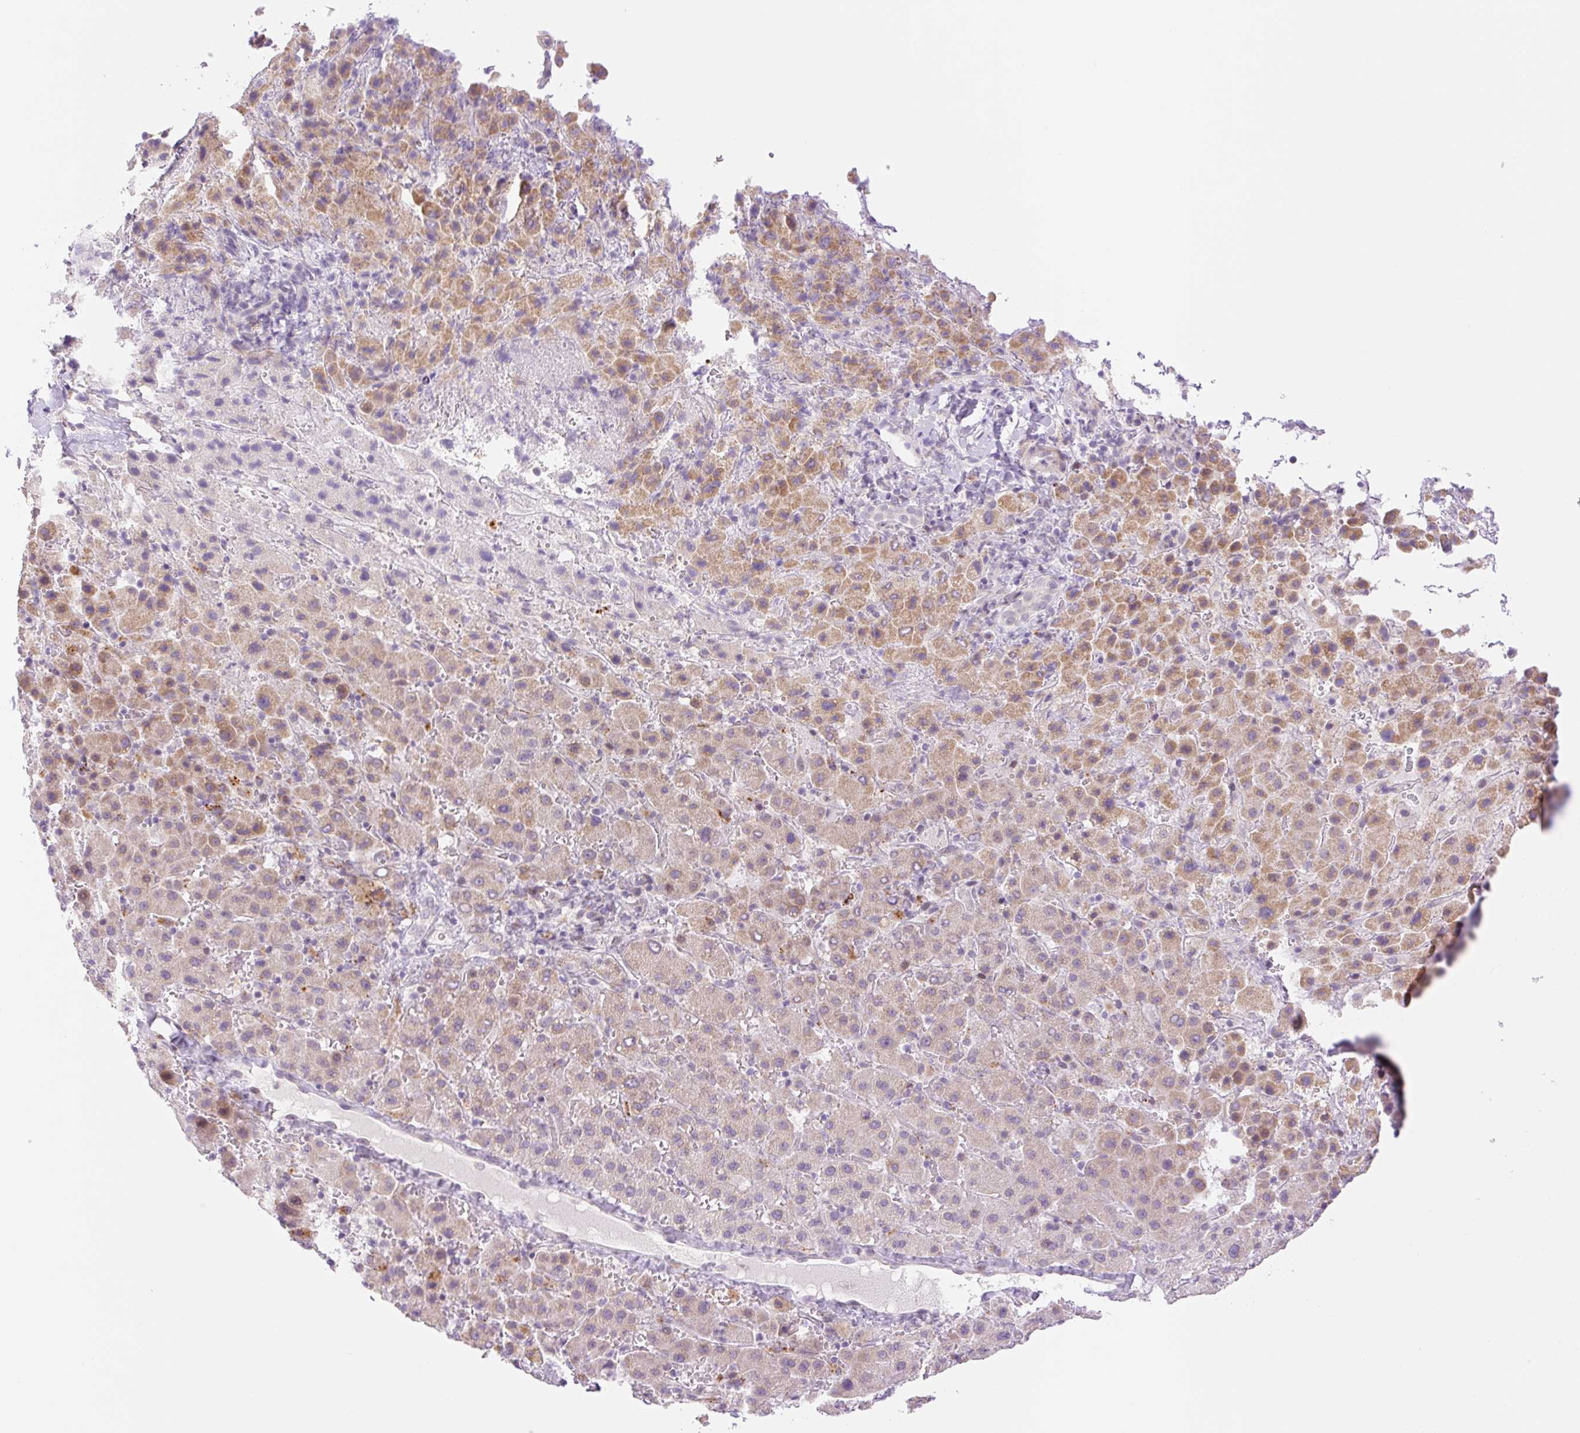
{"staining": {"intensity": "moderate", "quantity": "25%-75%", "location": "cytoplasmic/membranous"}, "tissue": "liver cancer", "cell_type": "Tumor cells", "image_type": "cancer", "snomed": [{"axis": "morphology", "description": "Carcinoma, Hepatocellular, NOS"}, {"axis": "topography", "description": "Liver"}], "caption": "An image showing moderate cytoplasmic/membranous staining in about 25%-75% of tumor cells in liver cancer, as visualized by brown immunohistochemical staining.", "gene": "SPRYD4", "patient": {"sex": "female", "age": 58}}